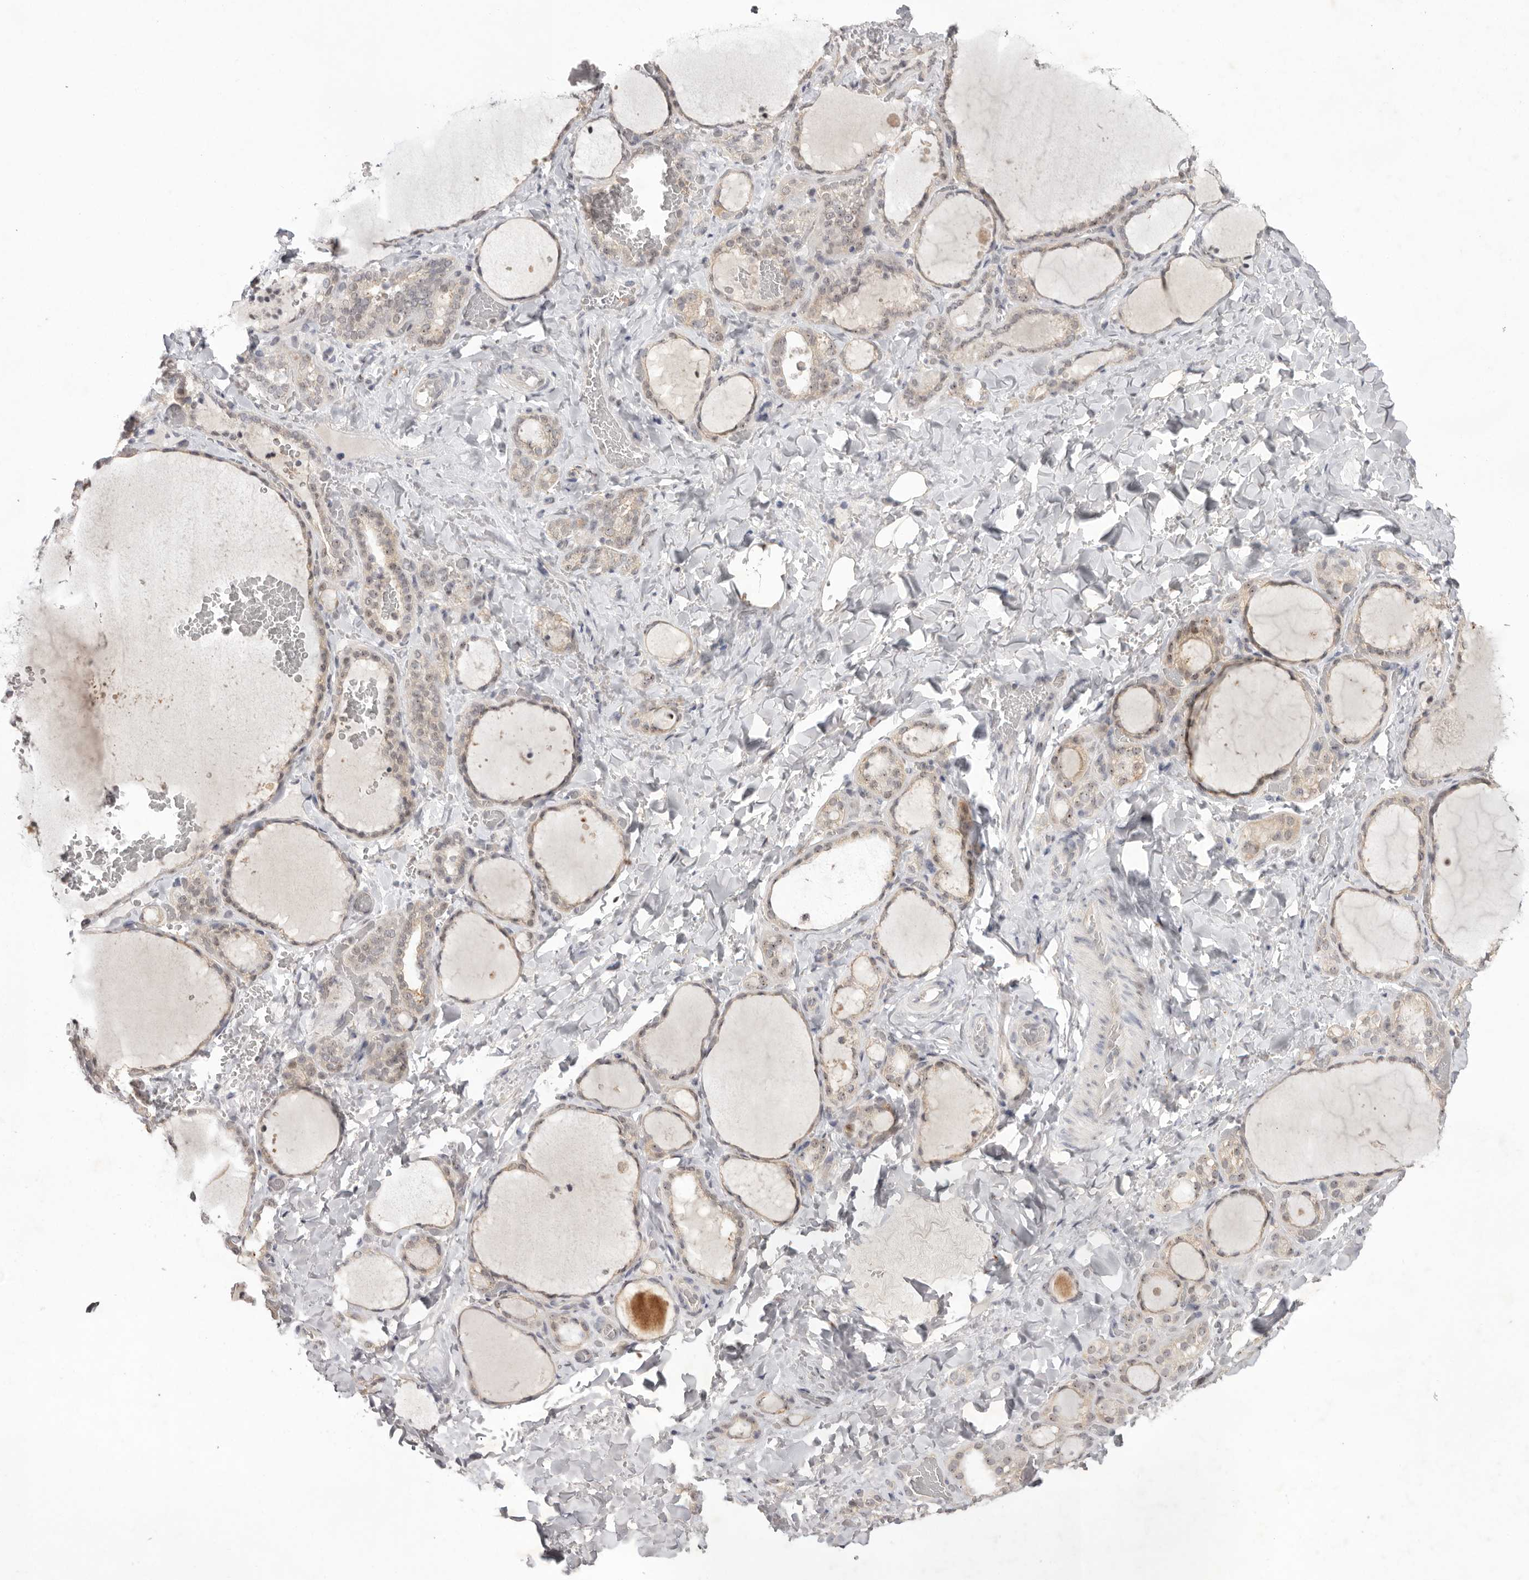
{"staining": {"intensity": "moderate", "quantity": "25%-75%", "location": "cytoplasmic/membranous,nuclear"}, "tissue": "thyroid gland", "cell_type": "Glandular cells", "image_type": "normal", "snomed": [{"axis": "morphology", "description": "Normal tissue, NOS"}, {"axis": "topography", "description": "Thyroid gland"}], "caption": "Normal thyroid gland reveals moderate cytoplasmic/membranous,nuclear staining in about 25%-75% of glandular cells.", "gene": "TADA1", "patient": {"sex": "female", "age": 22}}